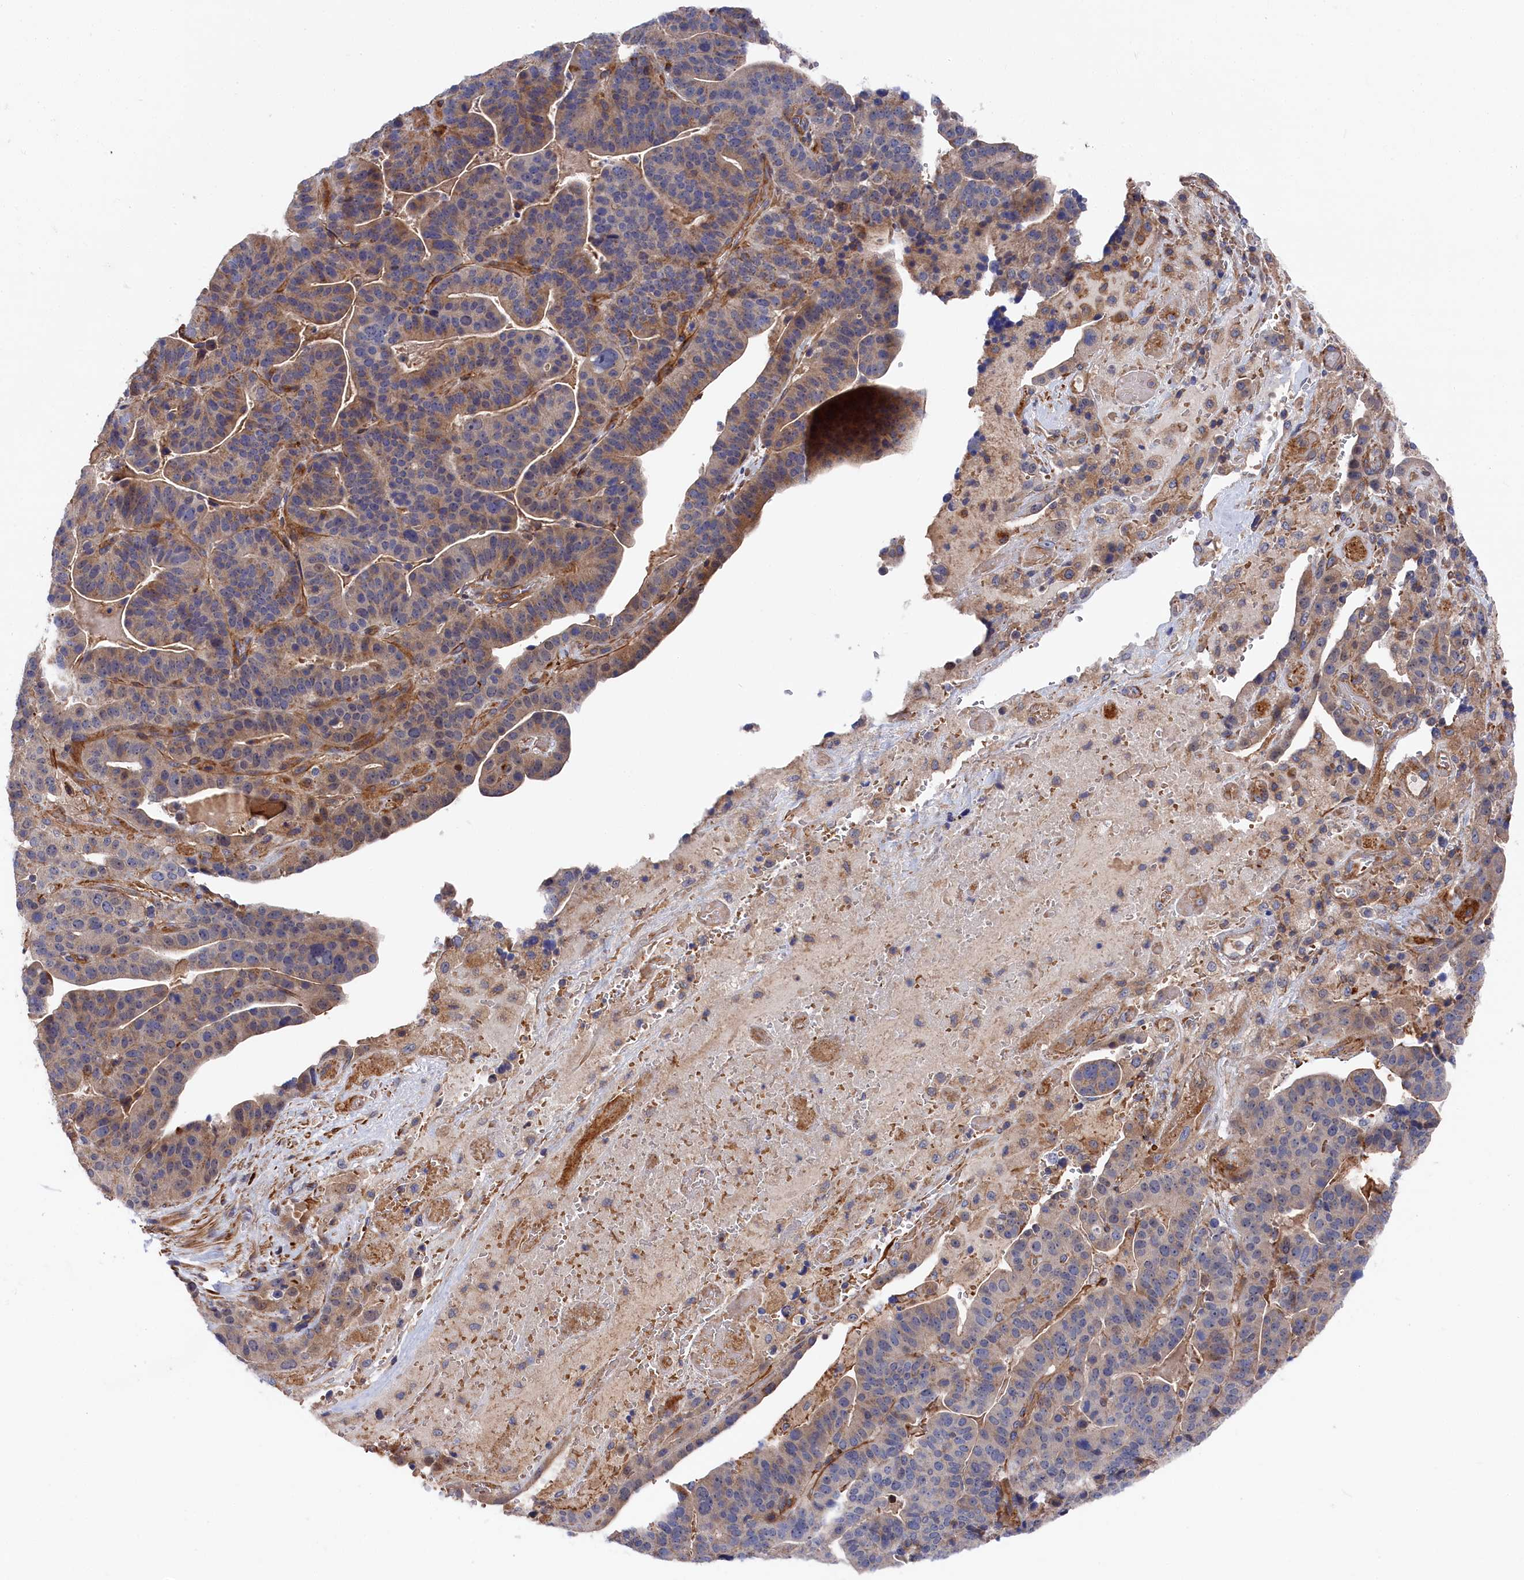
{"staining": {"intensity": "negative", "quantity": "none", "location": "none"}, "tissue": "stomach cancer", "cell_type": "Tumor cells", "image_type": "cancer", "snomed": [{"axis": "morphology", "description": "Adenocarcinoma, NOS"}, {"axis": "topography", "description": "Stomach"}], "caption": "High magnification brightfield microscopy of adenocarcinoma (stomach) stained with DAB (brown) and counterstained with hematoxylin (blue): tumor cells show no significant positivity.", "gene": "LDHD", "patient": {"sex": "male", "age": 48}}